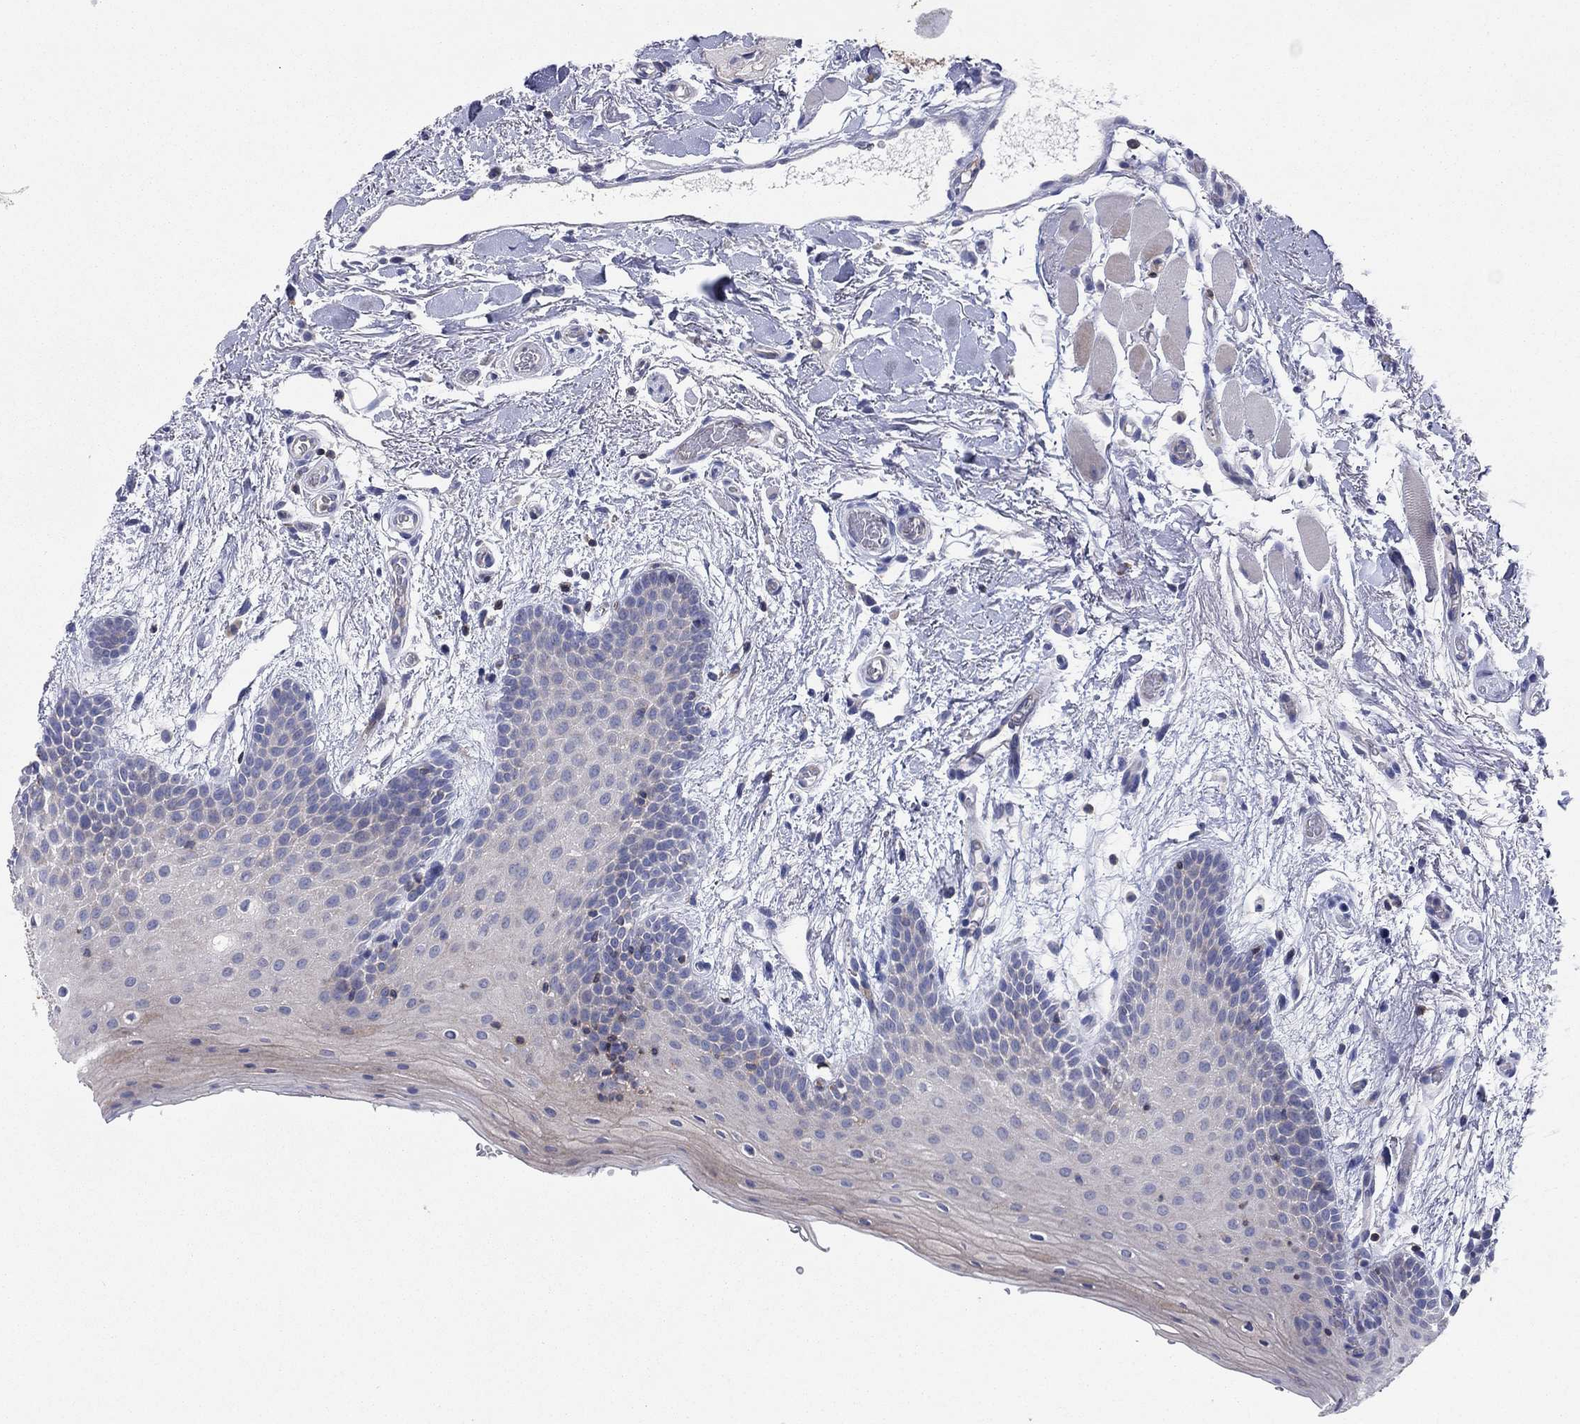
{"staining": {"intensity": "weak", "quantity": "<25%", "location": "cytoplasmic/membranous"}, "tissue": "oral mucosa", "cell_type": "Squamous epithelial cells", "image_type": "normal", "snomed": [{"axis": "morphology", "description": "Normal tissue, NOS"}, {"axis": "topography", "description": "Oral tissue"}, {"axis": "topography", "description": "Tounge, NOS"}], "caption": "A photomicrograph of oral mucosa stained for a protein shows no brown staining in squamous epithelial cells. (IHC, brightfield microscopy, high magnification).", "gene": "PVR", "patient": {"sex": "female", "age": 86}}